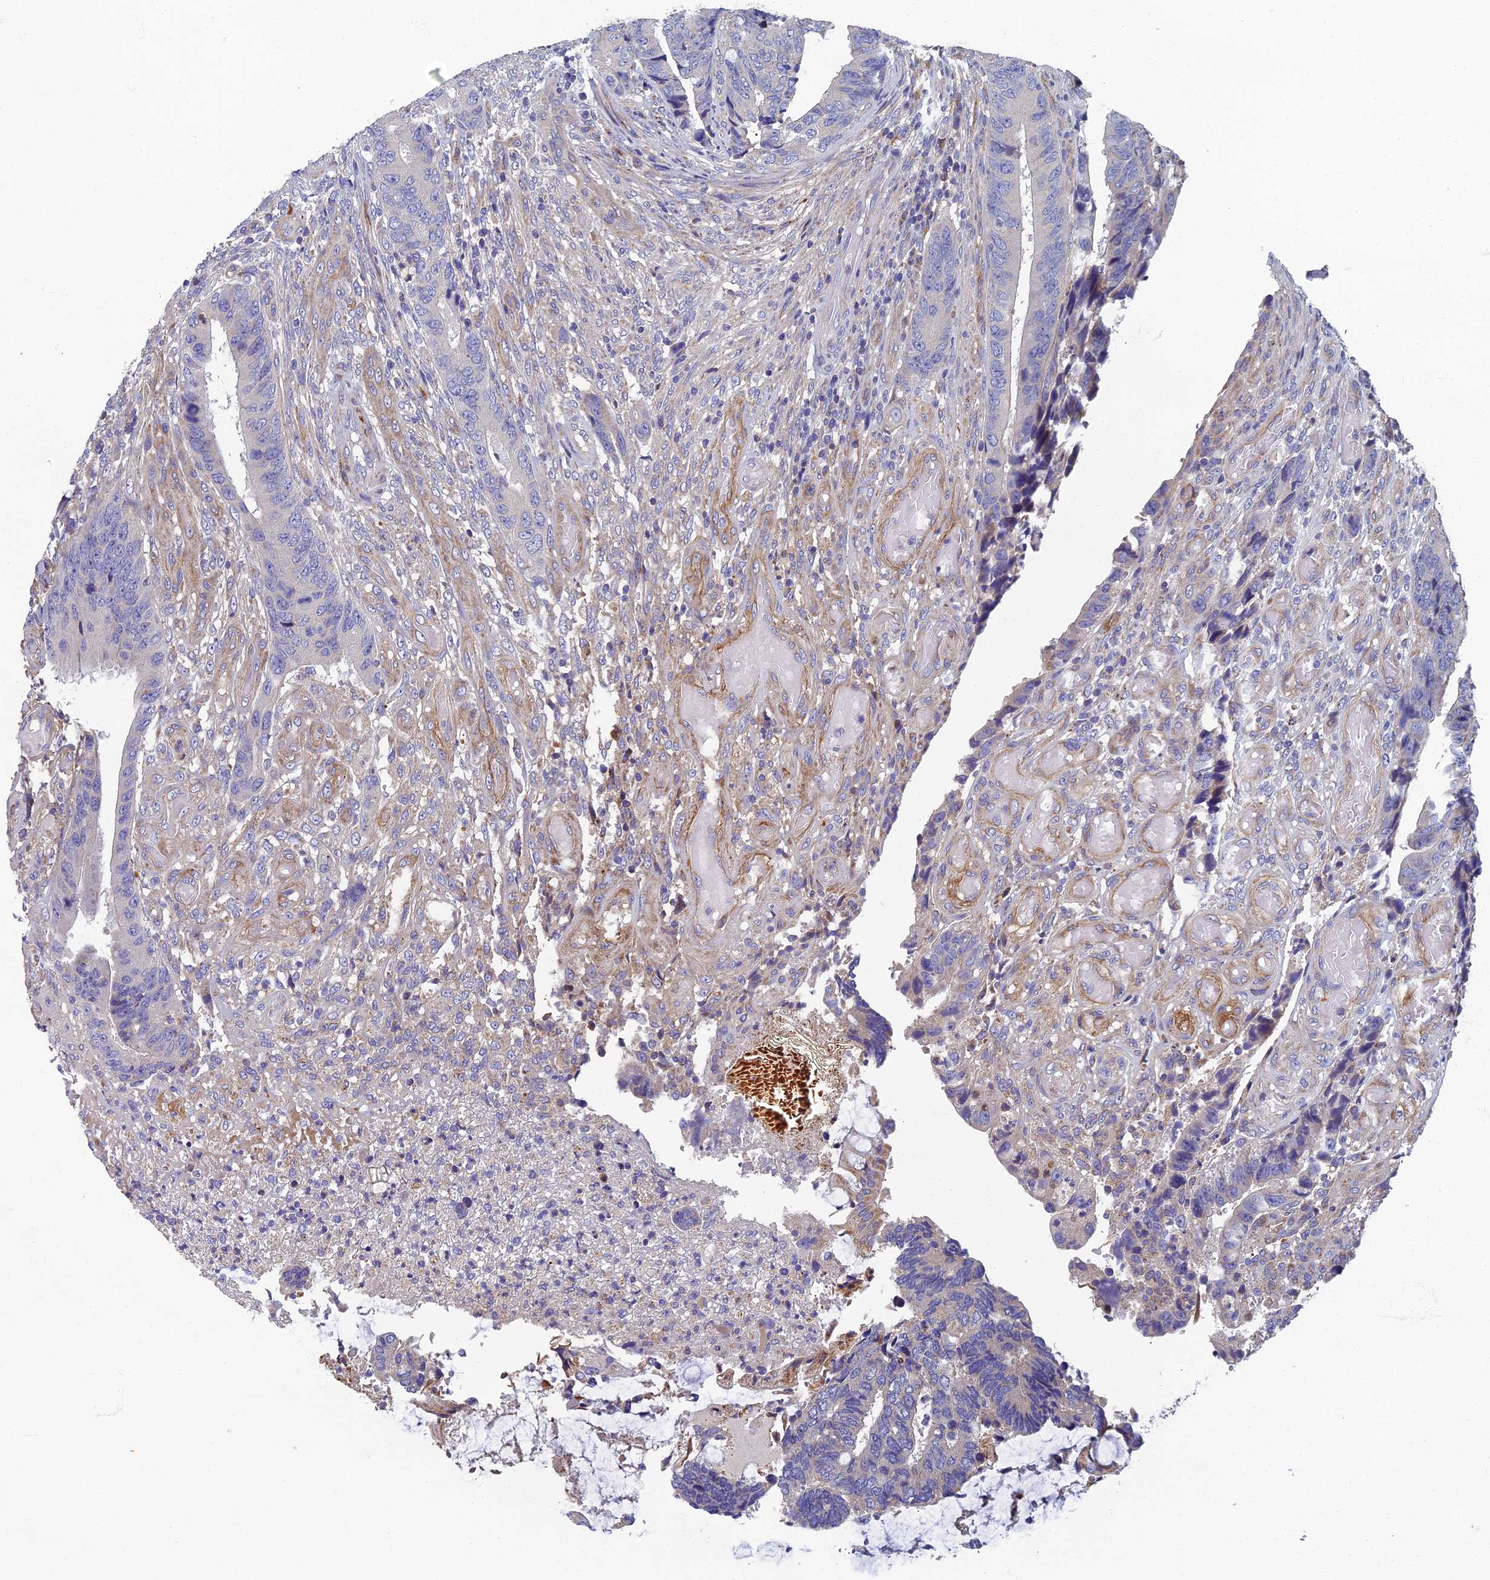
{"staining": {"intensity": "negative", "quantity": "none", "location": "none"}, "tissue": "colorectal cancer", "cell_type": "Tumor cells", "image_type": "cancer", "snomed": [{"axis": "morphology", "description": "Adenocarcinoma, NOS"}, {"axis": "topography", "description": "Colon"}], "caption": "The image displays no staining of tumor cells in colorectal adenocarcinoma.", "gene": "RNASEK", "patient": {"sex": "male", "age": 87}}